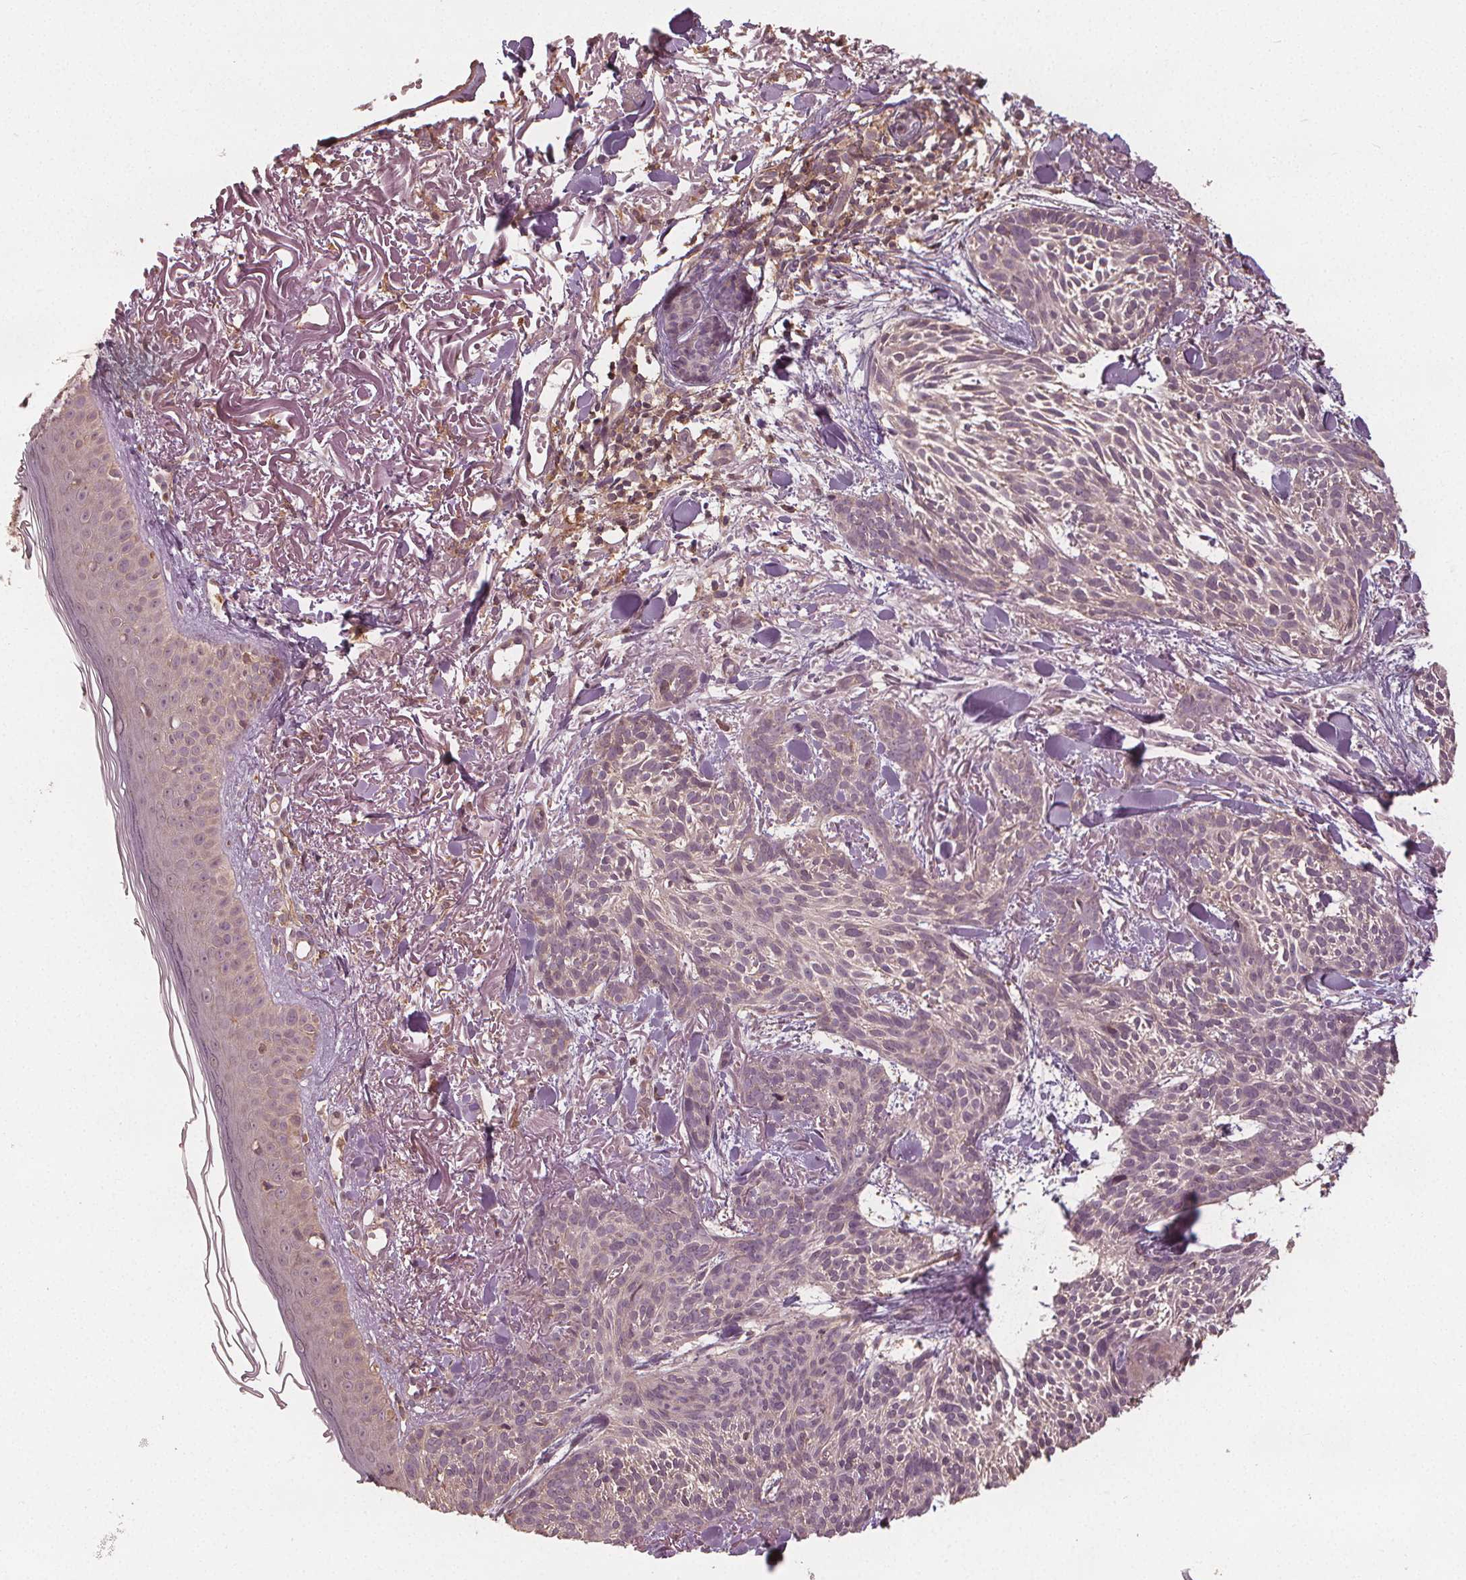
{"staining": {"intensity": "weak", "quantity": "<25%", "location": "cytoplasmic/membranous"}, "tissue": "skin cancer", "cell_type": "Tumor cells", "image_type": "cancer", "snomed": [{"axis": "morphology", "description": "Basal cell carcinoma"}, {"axis": "topography", "description": "Skin"}], "caption": "IHC photomicrograph of neoplastic tissue: skin cancer stained with DAB (3,3'-diaminobenzidine) shows no significant protein staining in tumor cells.", "gene": "GNB2", "patient": {"sex": "female", "age": 78}}